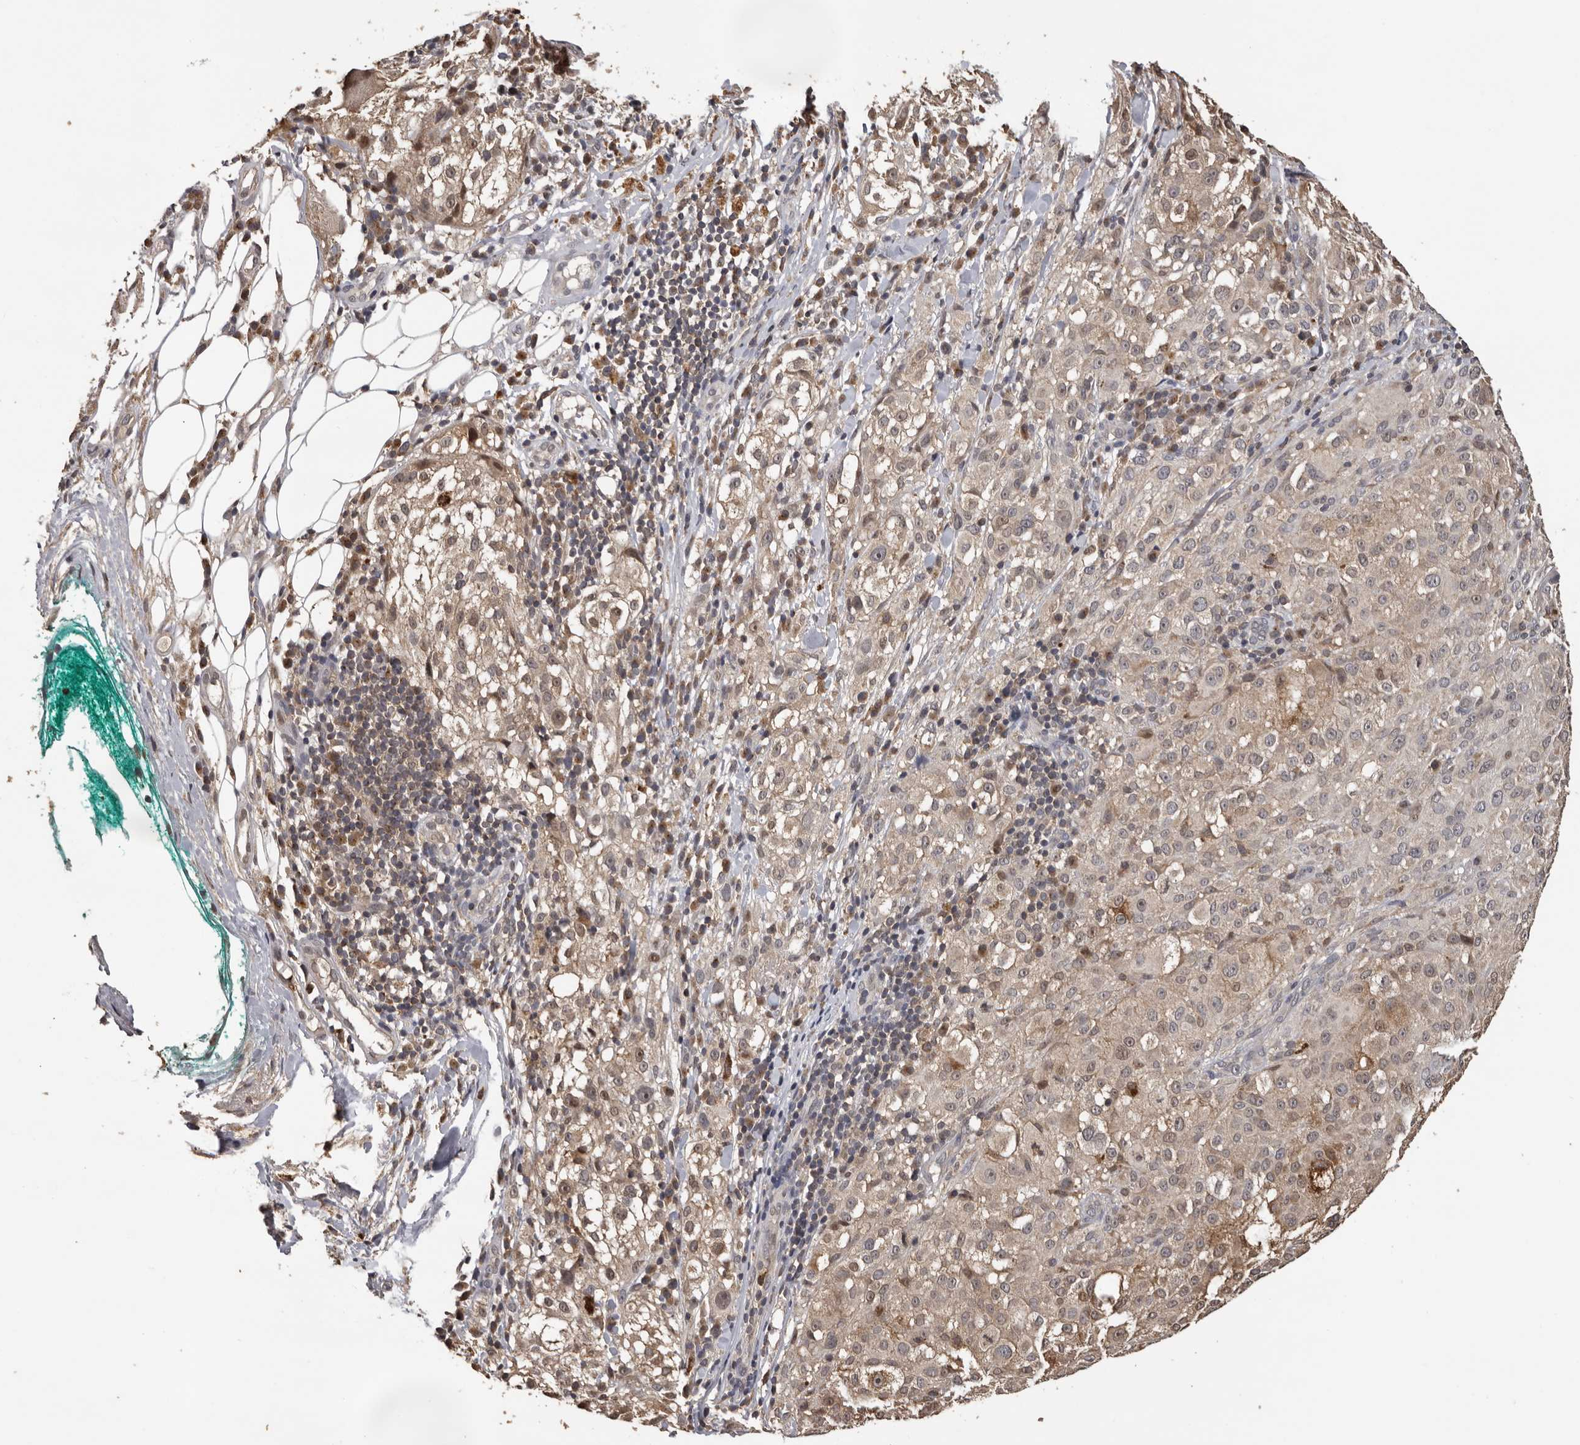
{"staining": {"intensity": "weak", "quantity": "25%-75%", "location": "cytoplasmic/membranous"}, "tissue": "melanoma", "cell_type": "Tumor cells", "image_type": "cancer", "snomed": [{"axis": "morphology", "description": "Necrosis, NOS"}, {"axis": "morphology", "description": "Malignant melanoma, NOS"}, {"axis": "topography", "description": "Skin"}], "caption": "Melanoma tissue reveals weak cytoplasmic/membranous positivity in about 25%-75% of tumor cells, visualized by immunohistochemistry.", "gene": "KIF2B", "patient": {"sex": "female", "age": 87}}